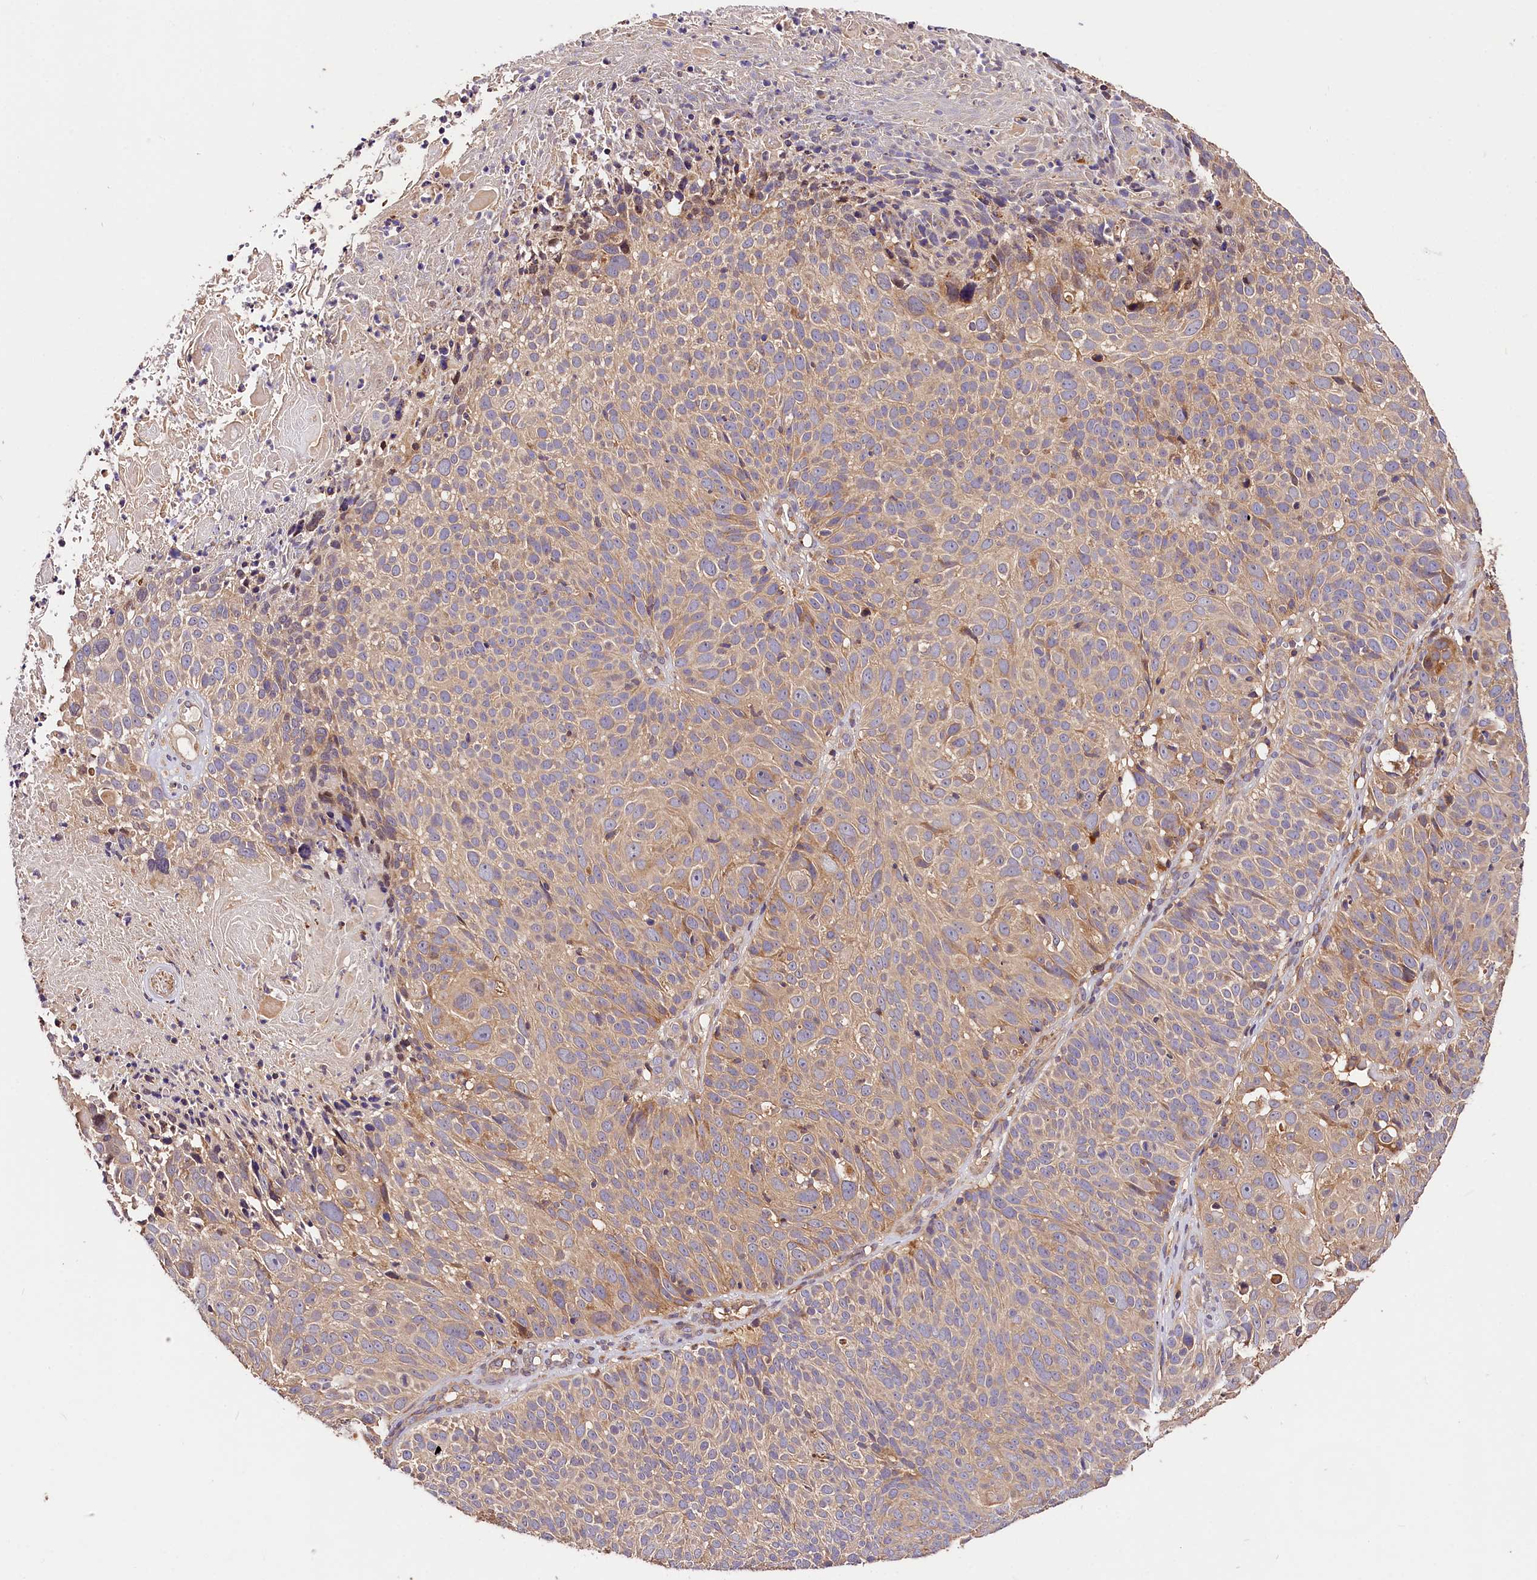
{"staining": {"intensity": "moderate", "quantity": "<25%", "location": "cytoplasmic/membranous"}, "tissue": "cervical cancer", "cell_type": "Tumor cells", "image_type": "cancer", "snomed": [{"axis": "morphology", "description": "Squamous cell carcinoma, NOS"}, {"axis": "topography", "description": "Cervix"}], "caption": "Tumor cells reveal moderate cytoplasmic/membranous staining in about <25% of cells in cervical cancer (squamous cell carcinoma).", "gene": "KPTN", "patient": {"sex": "female", "age": 74}}